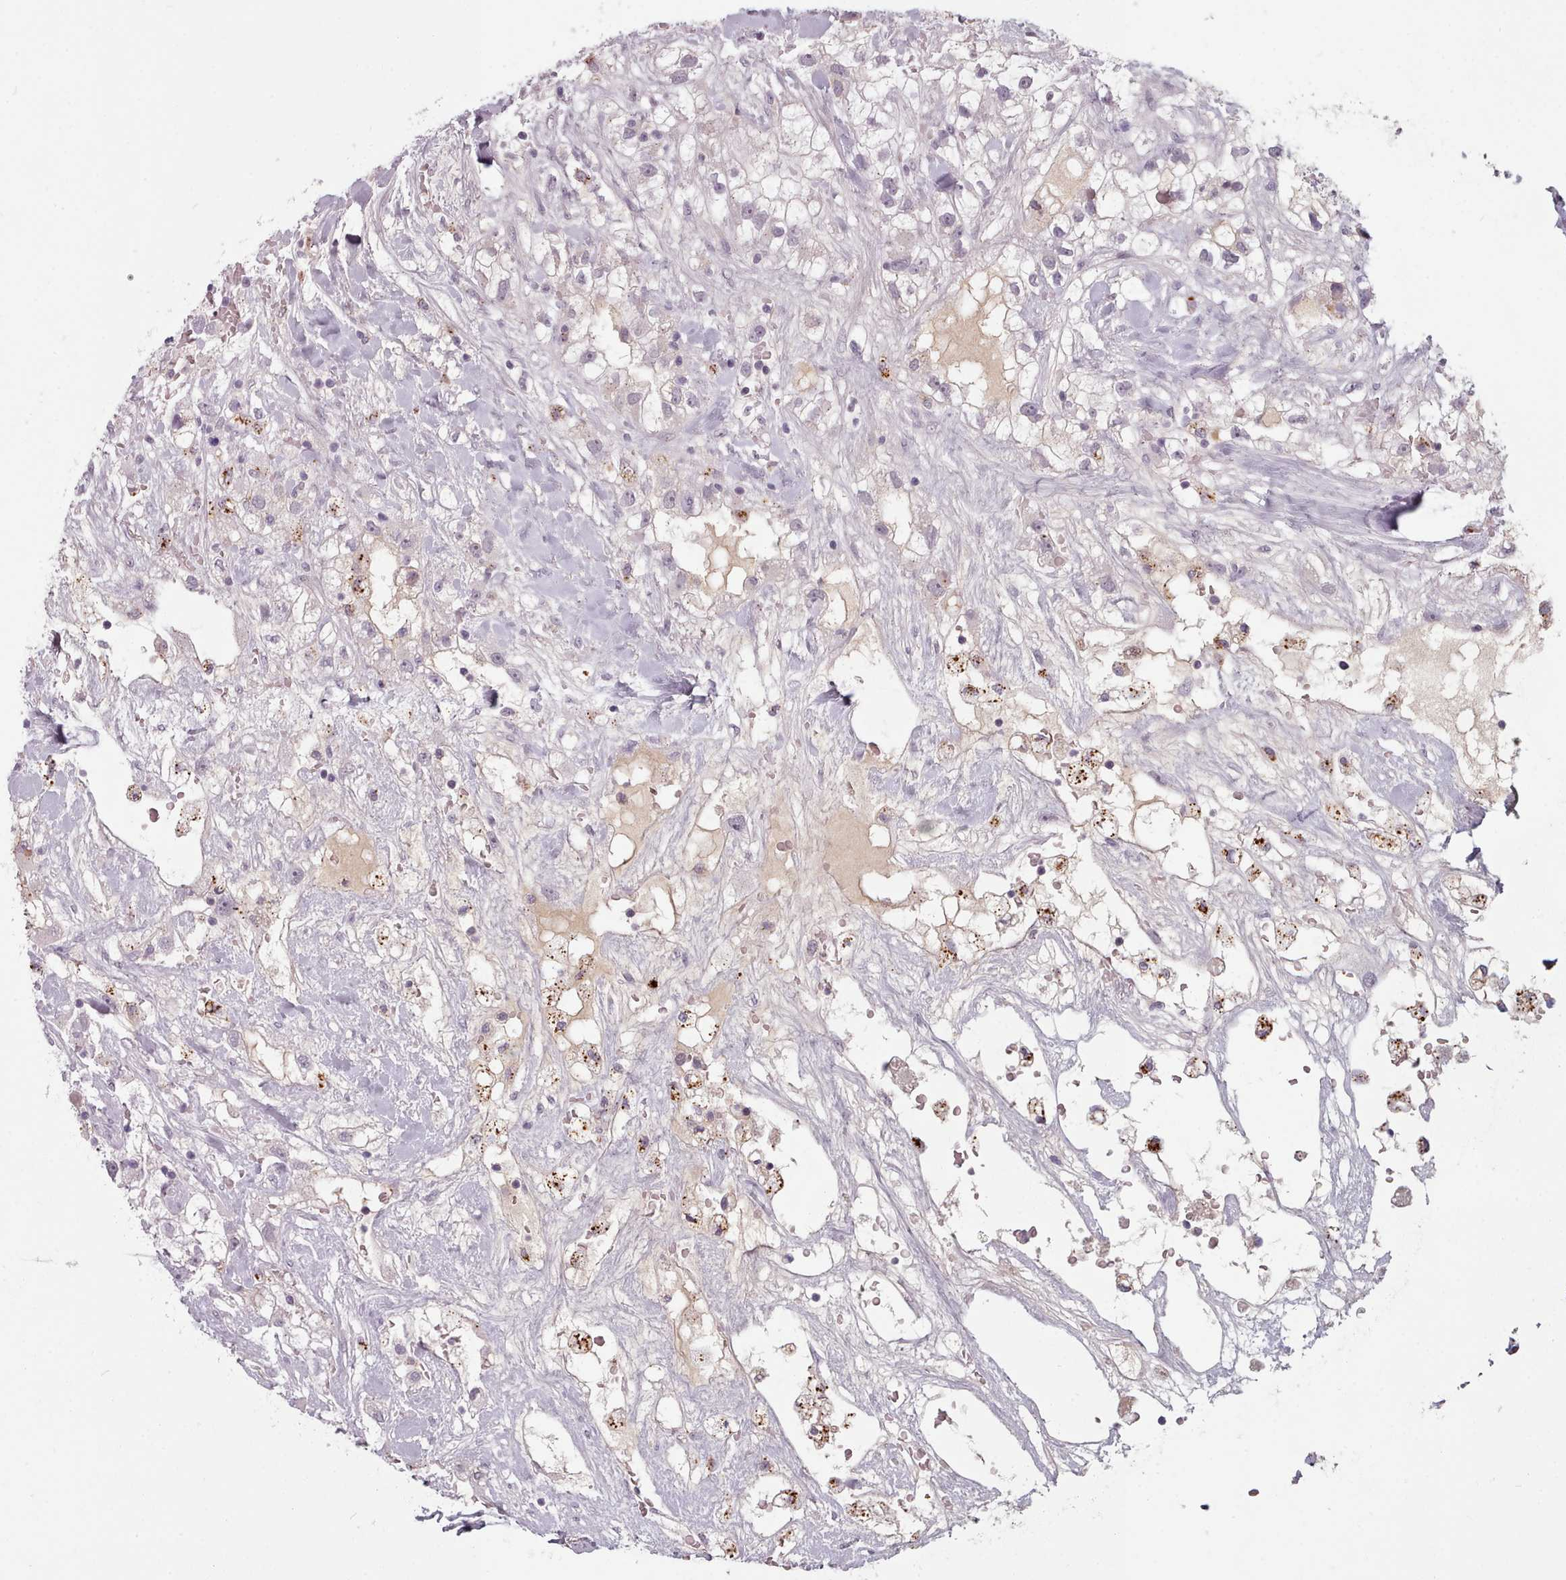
{"staining": {"intensity": "negative", "quantity": "none", "location": "none"}, "tissue": "renal cancer", "cell_type": "Tumor cells", "image_type": "cancer", "snomed": [{"axis": "morphology", "description": "Adenocarcinoma, NOS"}, {"axis": "topography", "description": "Kidney"}], "caption": "Human renal cancer (adenocarcinoma) stained for a protein using immunohistochemistry reveals no positivity in tumor cells.", "gene": "PBX4", "patient": {"sex": "male", "age": 59}}